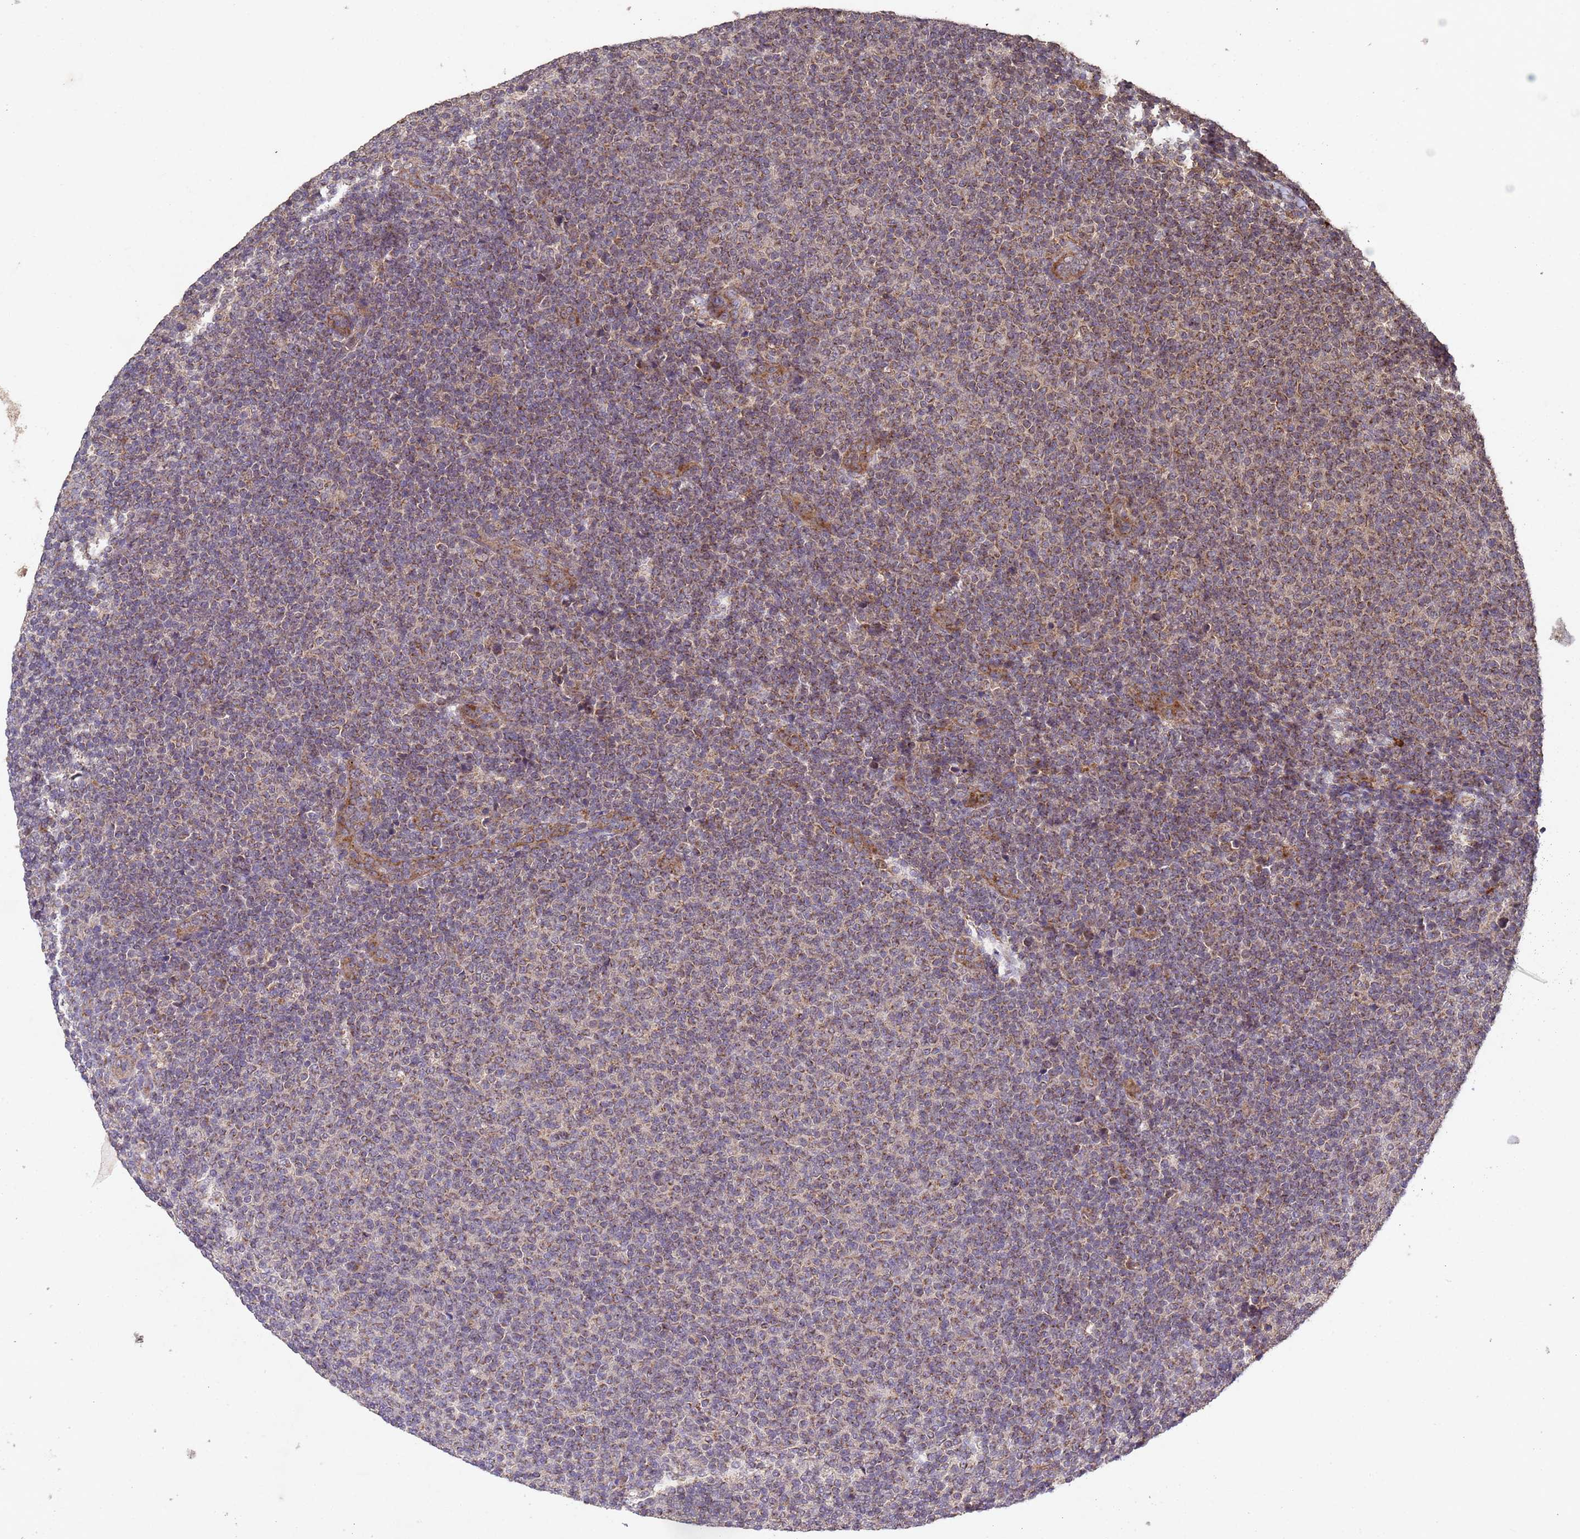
{"staining": {"intensity": "moderate", "quantity": "25%-75%", "location": "cytoplasmic/membranous"}, "tissue": "lymphoma", "cell_type": "Tumor cells", "image_type": "cancer", "snomed": [{"axis": "morphology", "description": "Malignant lymphoma, non-Hodgkin's type, Low grade"}, {"axis": "topography", "description": "Lymph node"}], "caption": "The immunohistochemical stain highlights moderate cytoplasmic/membranous staining in tumor cells of lymphoma tissue.", "gene": "FASTKD1", "patient": {"sex": "male", "age": 66}}